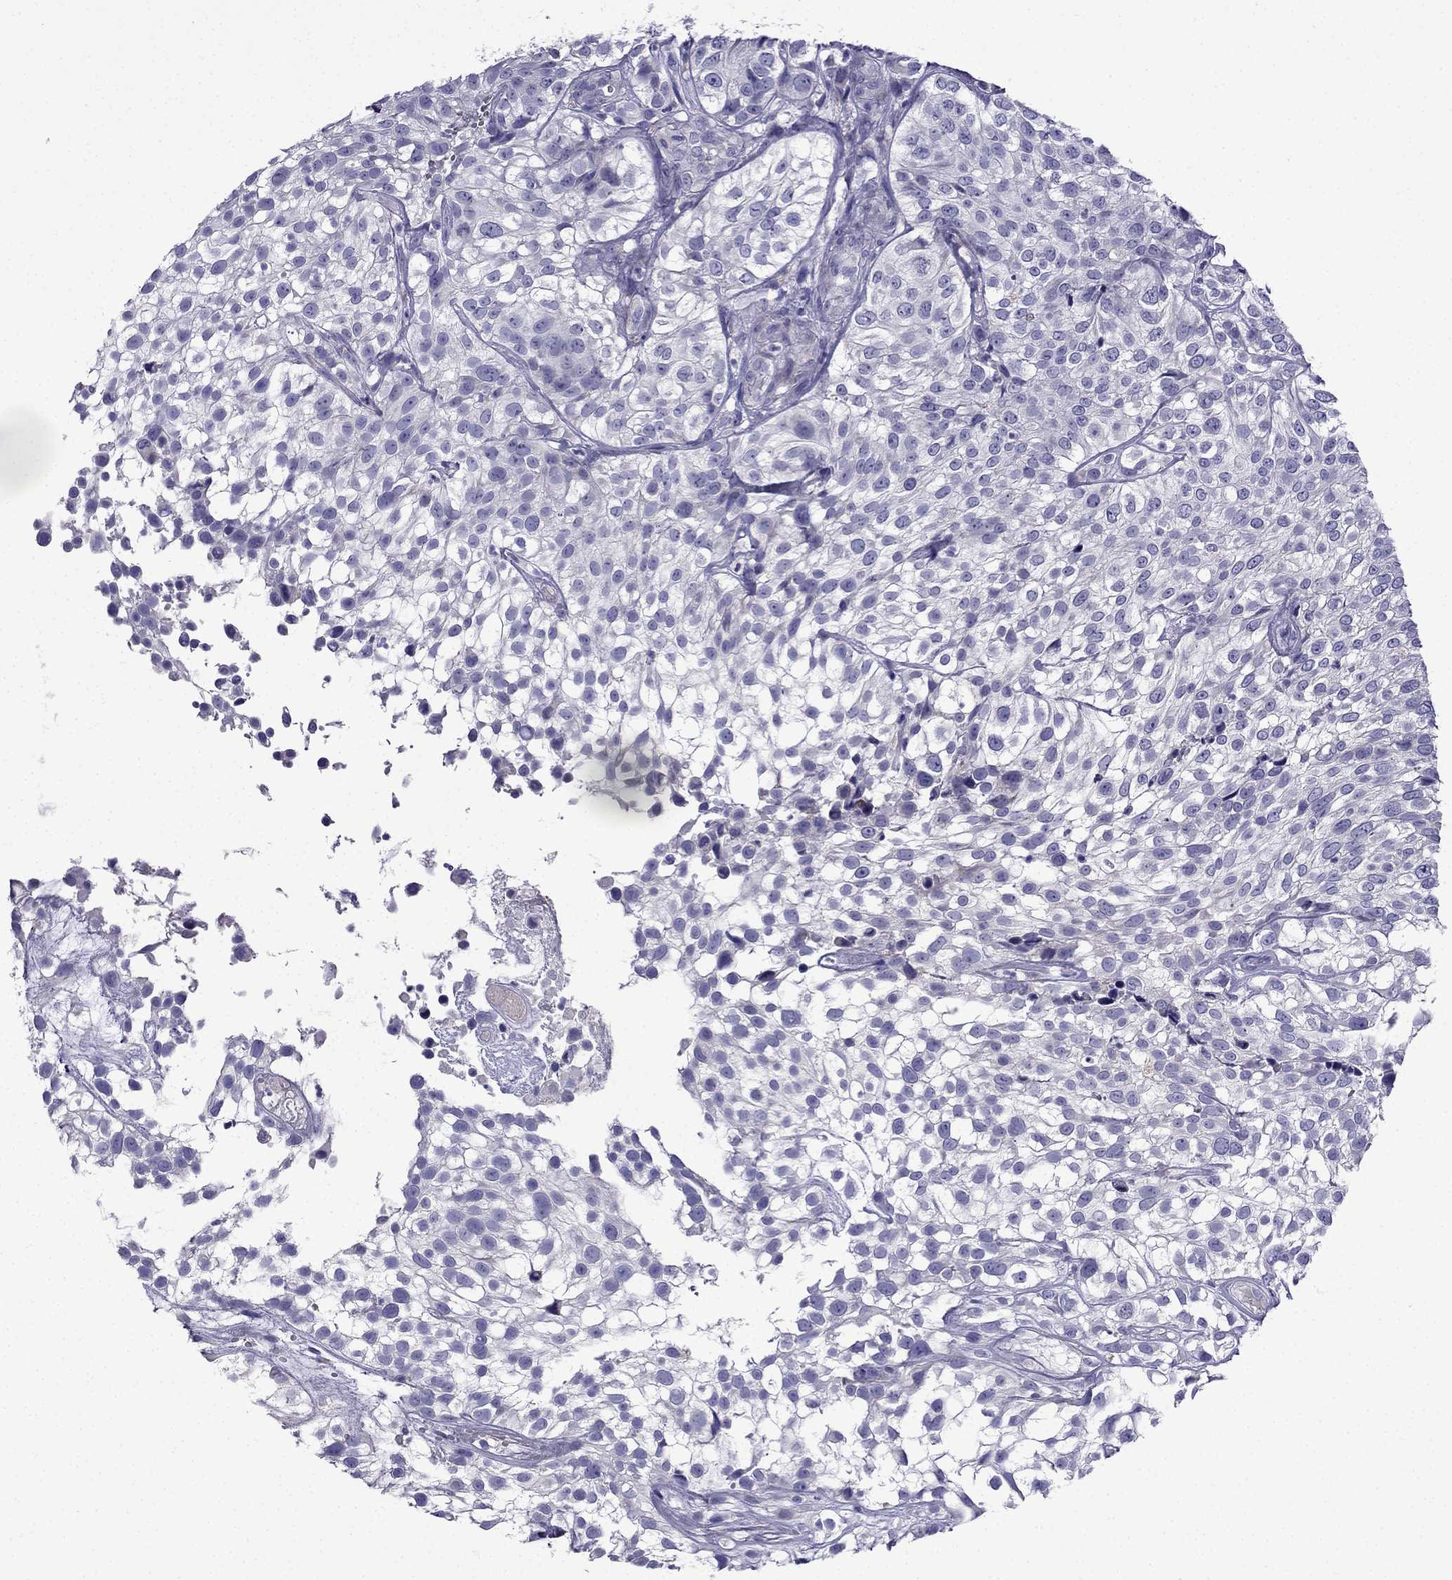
{"staining": {"intensity": "negative", "quantity": "none", "location": "none"}, "tissue": "urothelial cancer", "cell_type": "Tumor cells", "image_type": "cancer", "snomed": [{"axis": "morphology", "description": "Urothelial carcinoma, High grade"}, {"axis": "topography", "description": "Urinary bladder"}], "caption": "The immunohistochemistry image has no significant positivity in tumor cells of urothelial carcinoma (high-grade) tissue.", "gene": "TSSK4", "patient": {"sex": "male", "age": 56}}